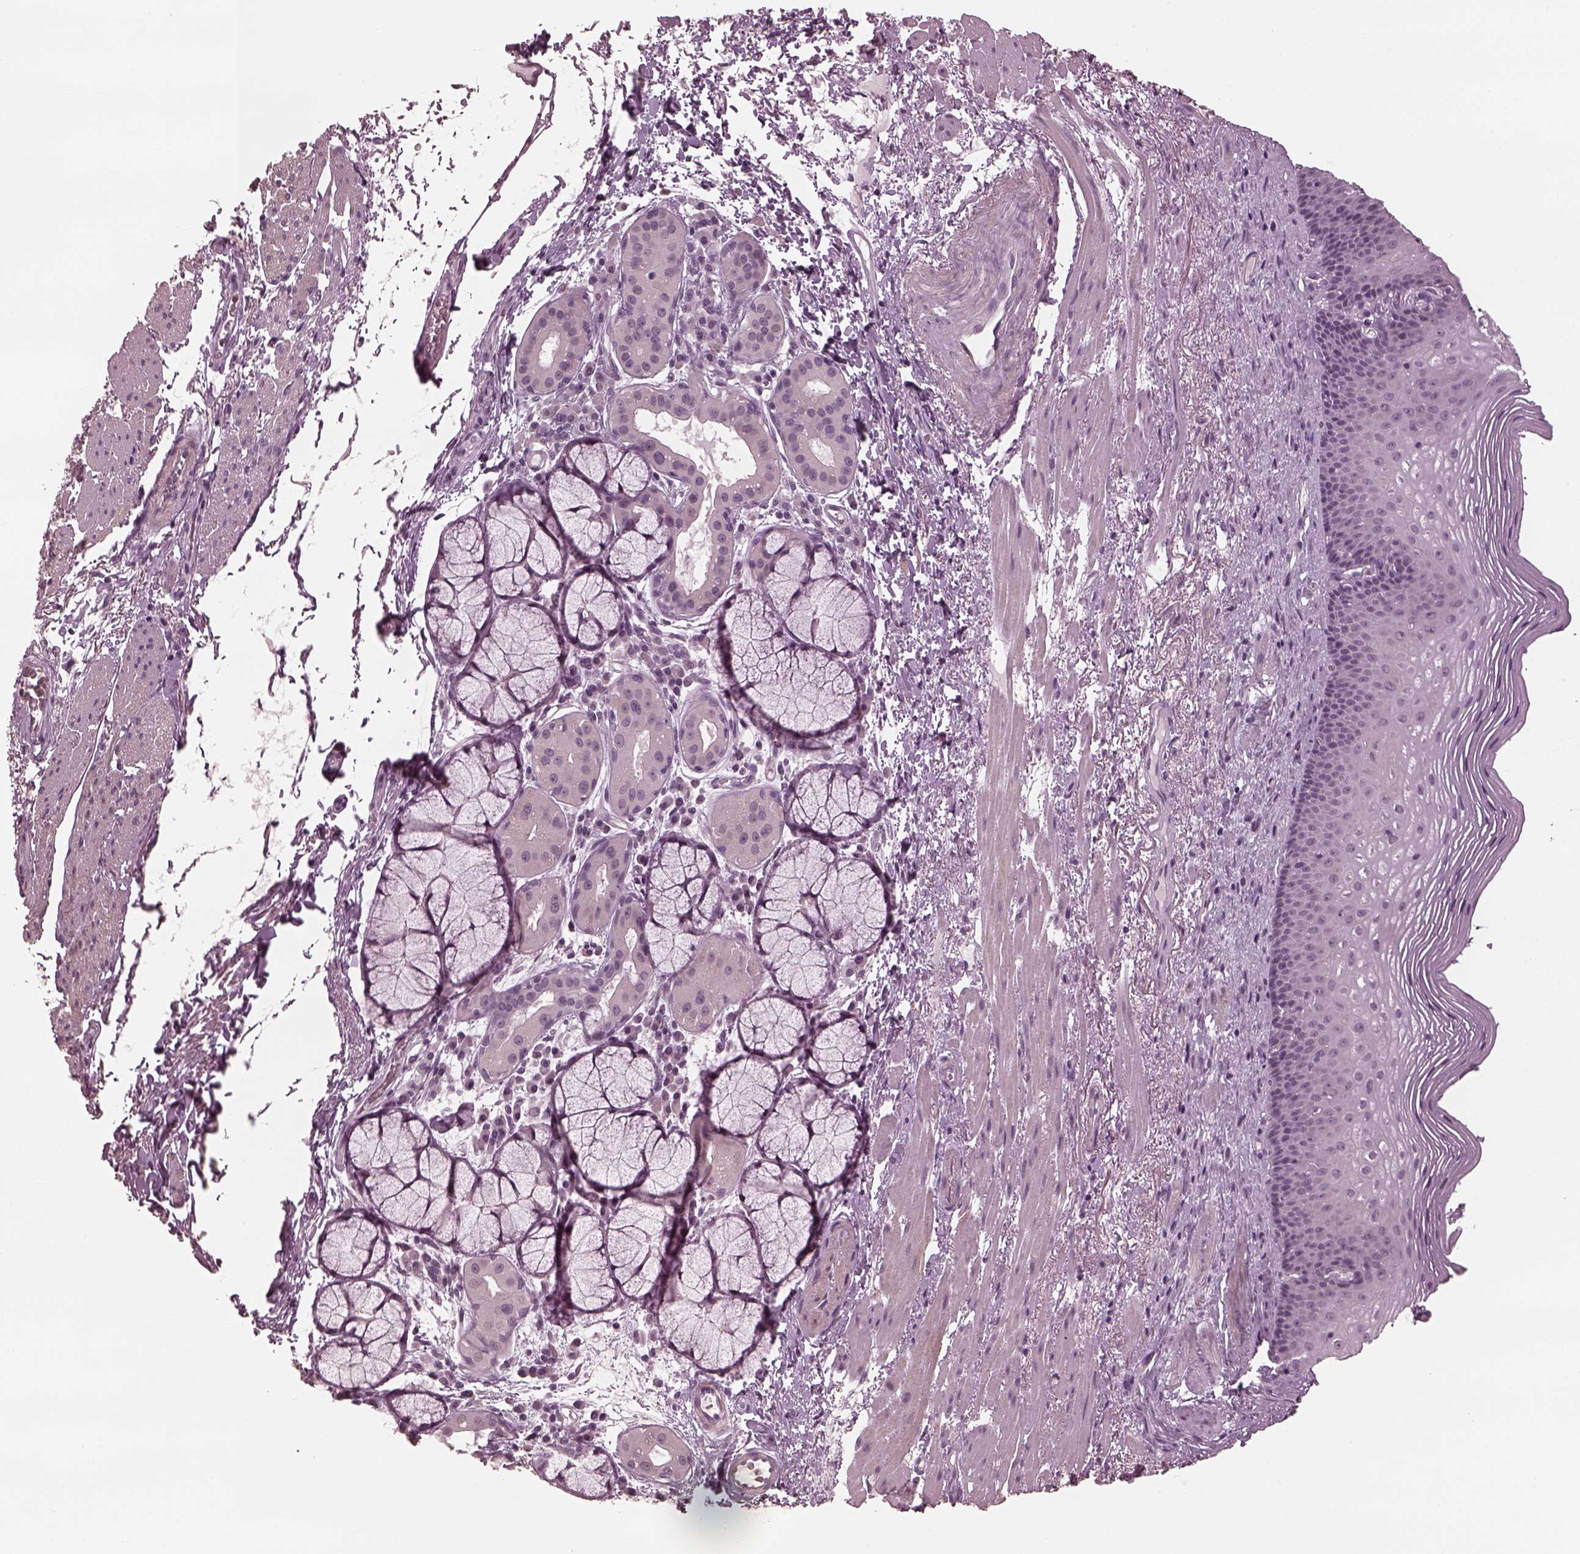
{"staining": {"intensity": "negative", "quantity": "none", "location": "none"}, "tissue": "esophagus", "cell_type": "Squamous epithelial cells", "image_type": "normal", "snomed": [{"axis": "morphology", "description": "Normal tissue, NOS"}, {"axis": "topography", "description": "Esophagus"}], "caption": "This is an immunohistochemistry photomicrograph of benign human esophagus. There is no staining in squamous epithelial cells.", "gene": "CCDC170", "patient": {"sex": "male", "age": 76}}